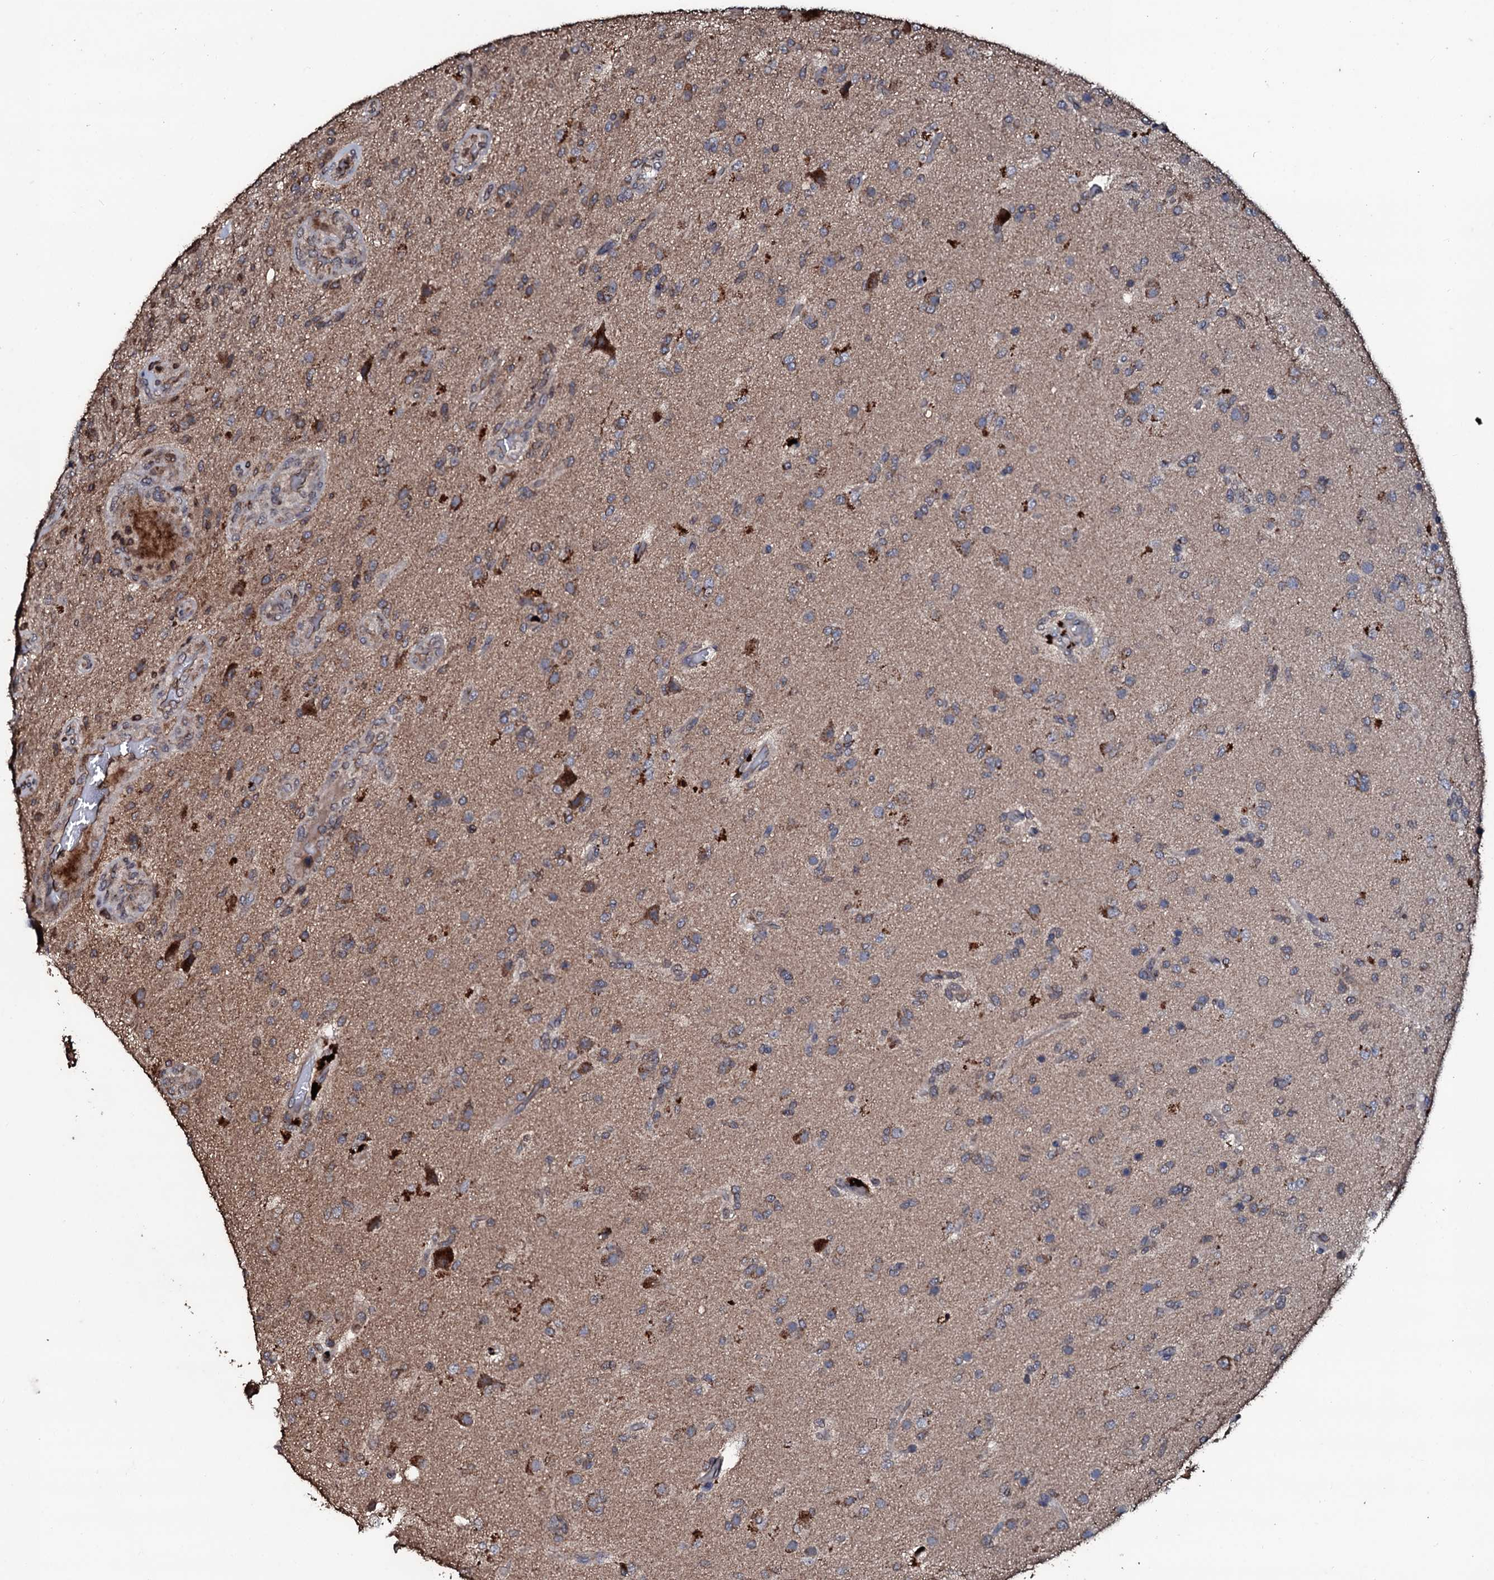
{"staining": {"intensity": "moderate", "quantity": "25%-75%", "location": "cytoplasmic/membranous"}, "tissue": "glioma", "cell_type": "Tumor cells", "image_type": "cancer", "snomed": [{"axis": "morphology", "description": "Glioma, malignant, High grade"}, {"axis": "topography", "description": "Brain"}], "caption": "Protein staining shows moderate cytoplasmic/membranous expression in about 25%-75% of tumor cells in malignant high-grade glioma.", "gene": "SDHAF2", "patient": {"sex": "female", "age": 74}}